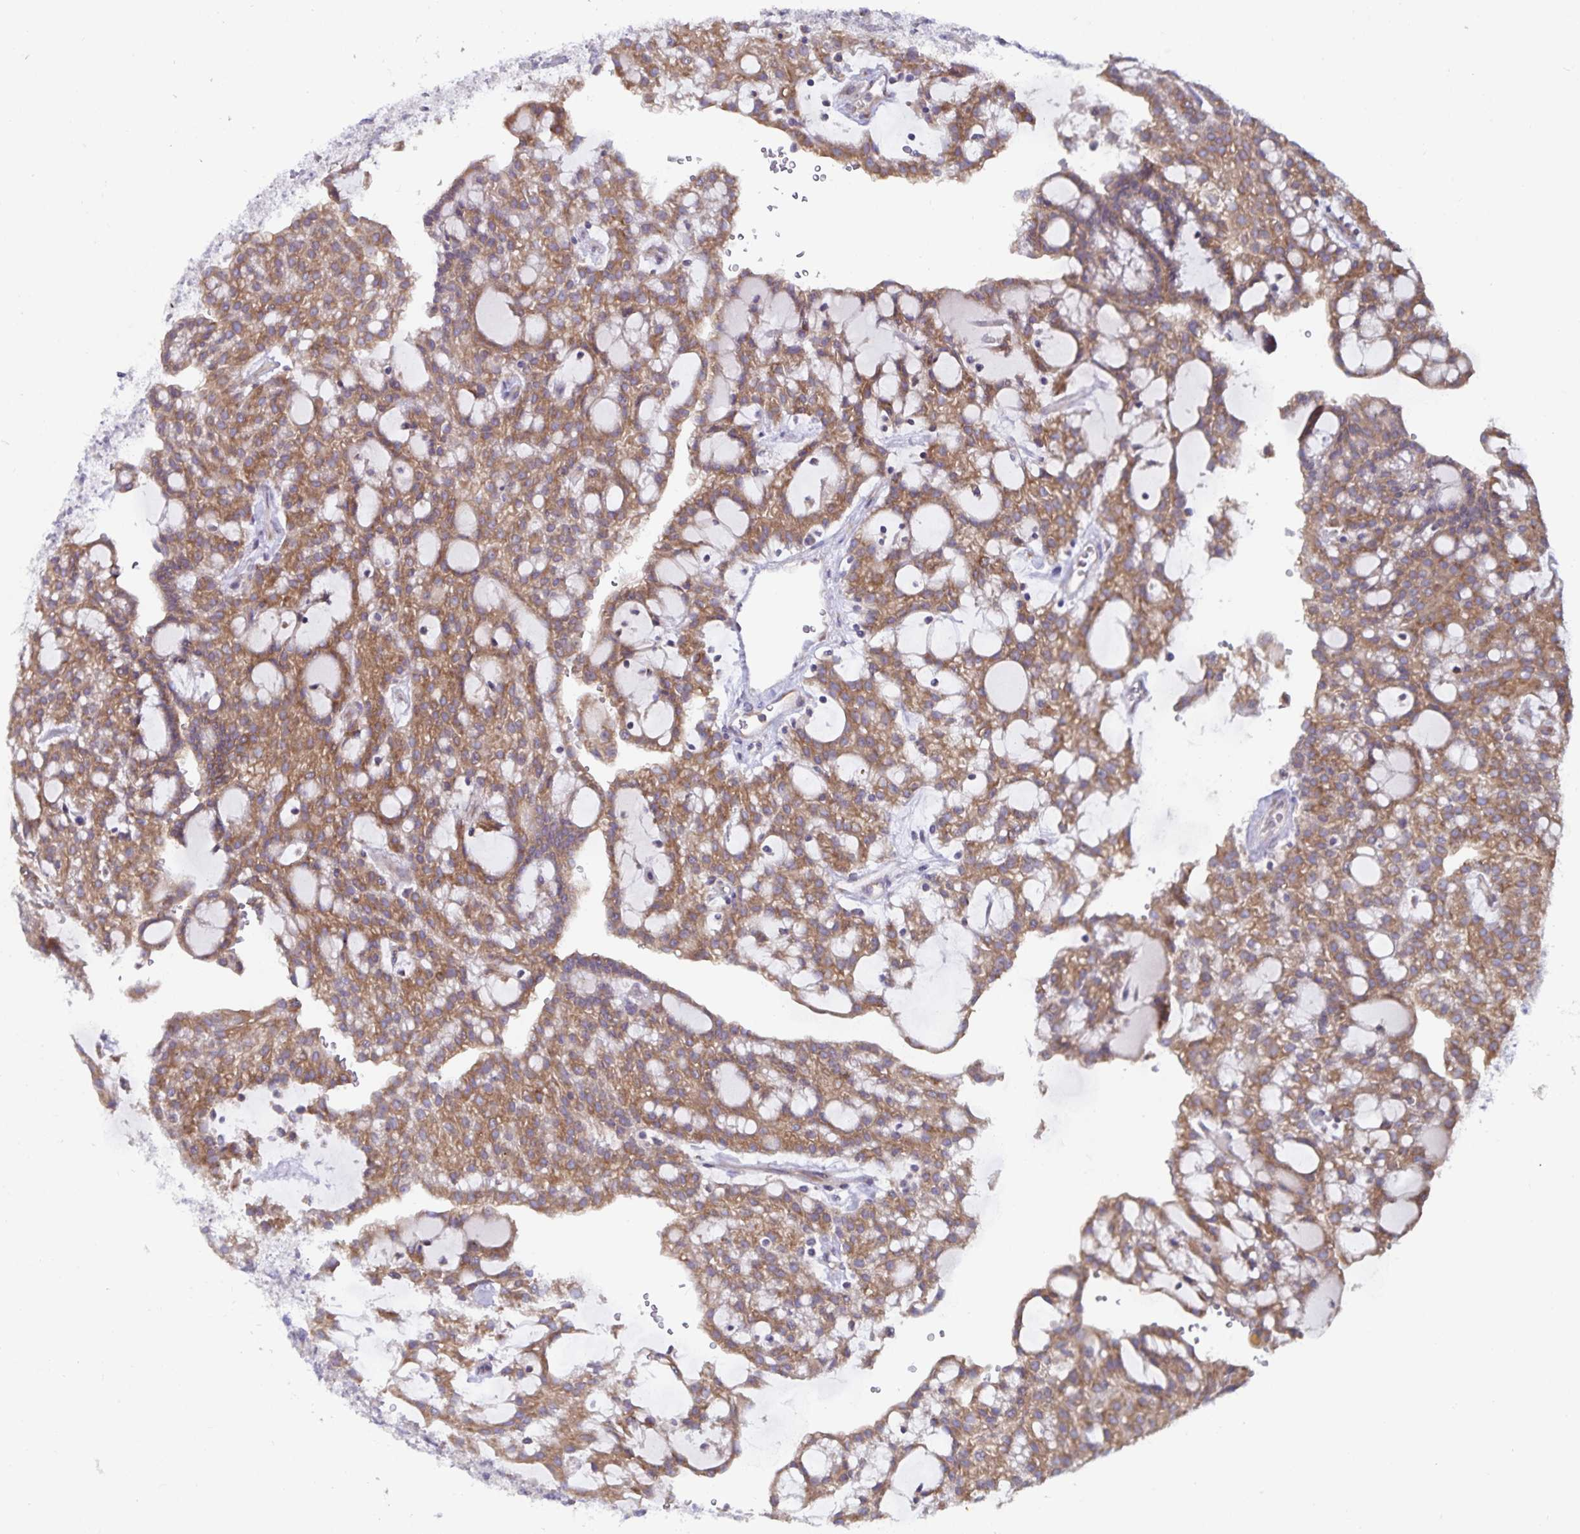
{"staining": {"intensity": "moderate", "quantity": ">75%", "location": "cytoplasmic/membranous"}, "tissue": "renal cancer", "cell_type": "Tumor cells", "image_type": "cancer", "snomed": [{"axis": "morphology", "description": "Adenocarcinoma, NOS"}, {"axis": "topography", "description": "Kidney"}], "caption": "The micrograph displays staining of adenocarcinoma (renal), revealing moderate cytoplasmic/membranous protein expression (brown color) within tumor cells.", "gene": "FAM120A", "patient": {"sex": "male", "age": 63}}